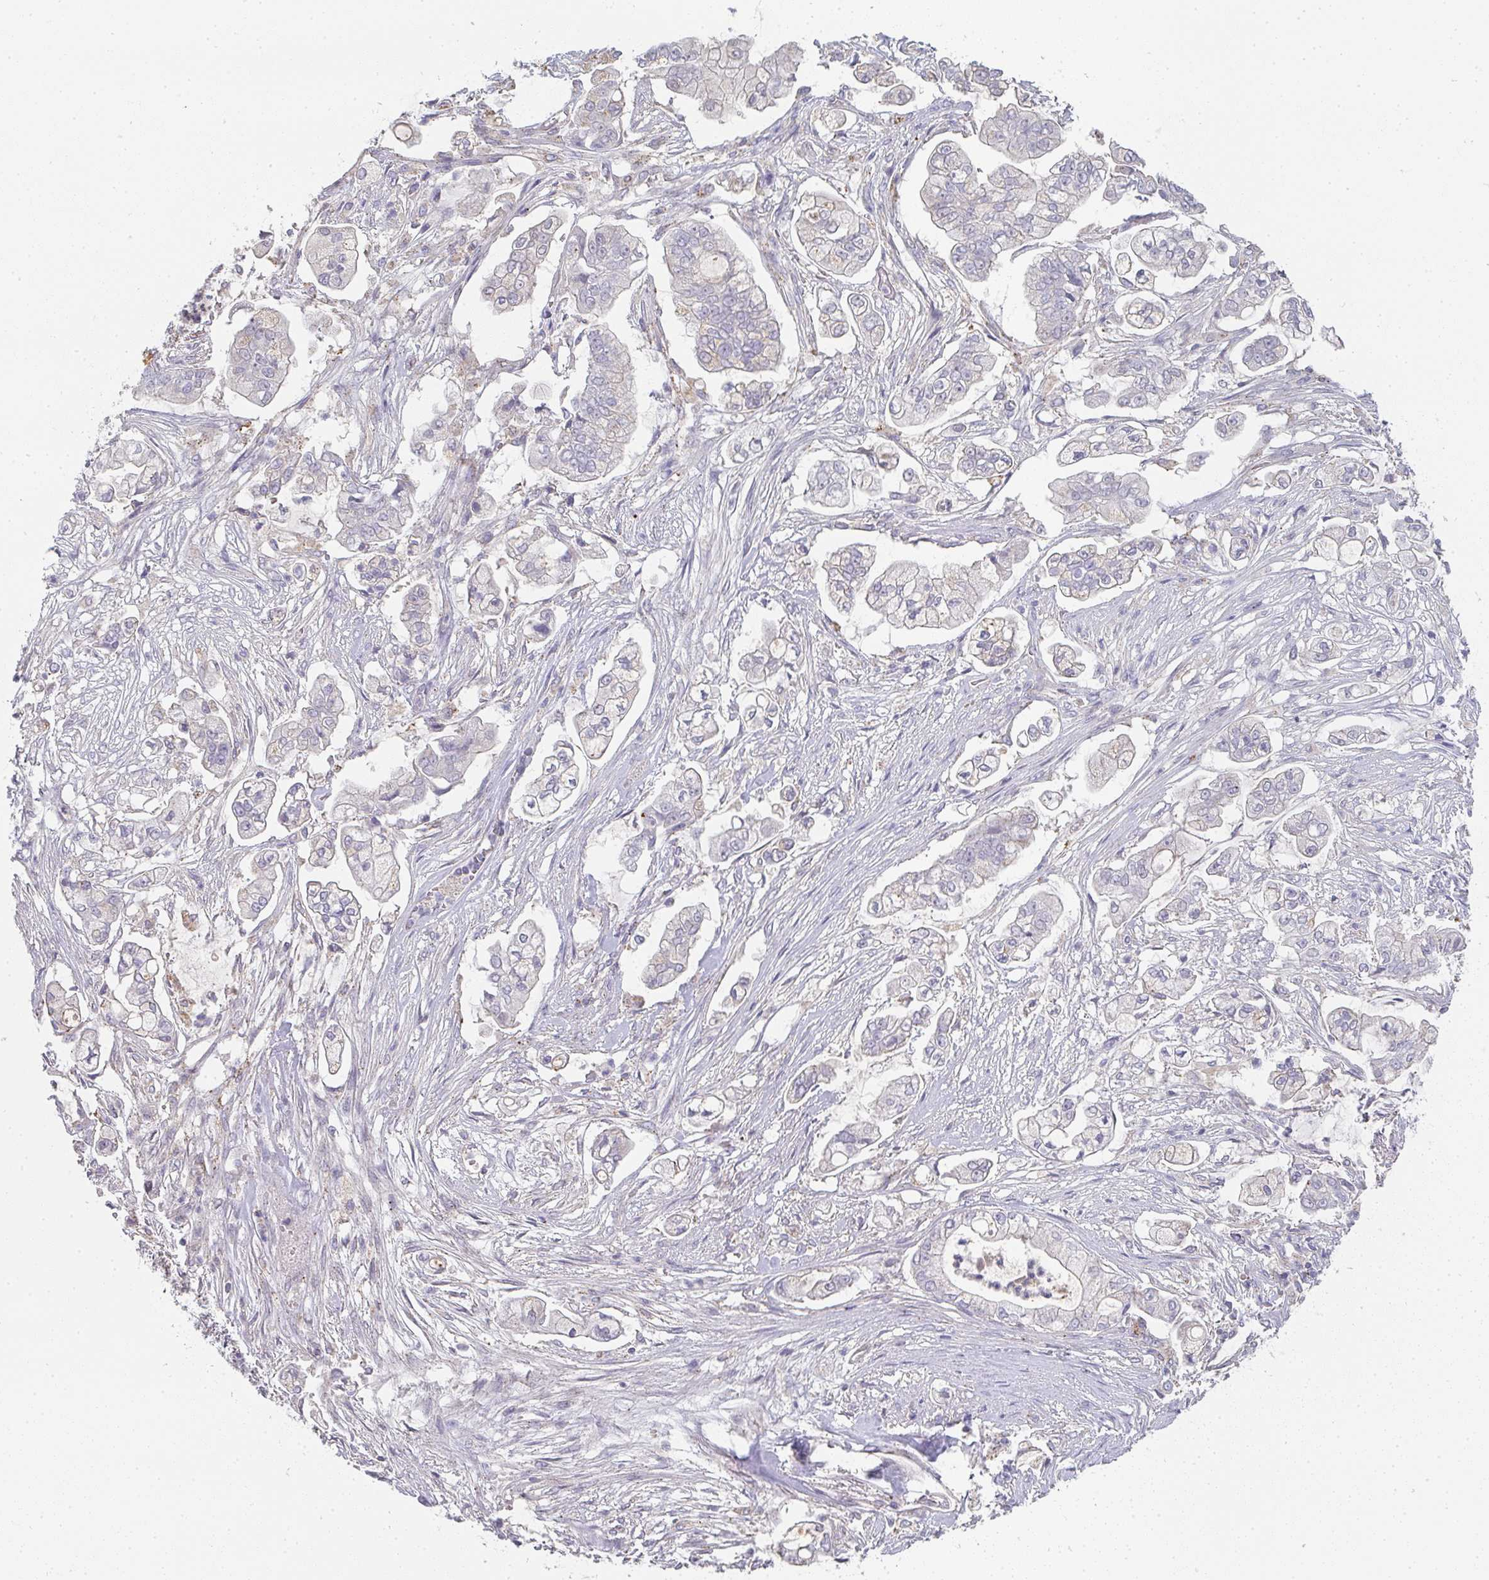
{"staining": {"intensity": "moderate", "quantity": "<25%", "location": "cytoplasmic/membranous"}, "tissue": "pancreatic cancer", "cell_type": "Tumor cells", "image_type": "cancer", "snomed": [{"axis": "morphology", "description": "Adenocarcinoma, NOS"}, {"axis": "topography", "description": "Pancreas"}], "caption": "DAB (3,3'-diaminobenzidine) immunohistochemical staining of human adenocarcinoma (pancreatic) exhibits moderate cytoplasmic/membranous protein expression in approximately <25% of tumor cells.", "gene": "CHMP5", "patient": {"sex": "female", "age": 69}}